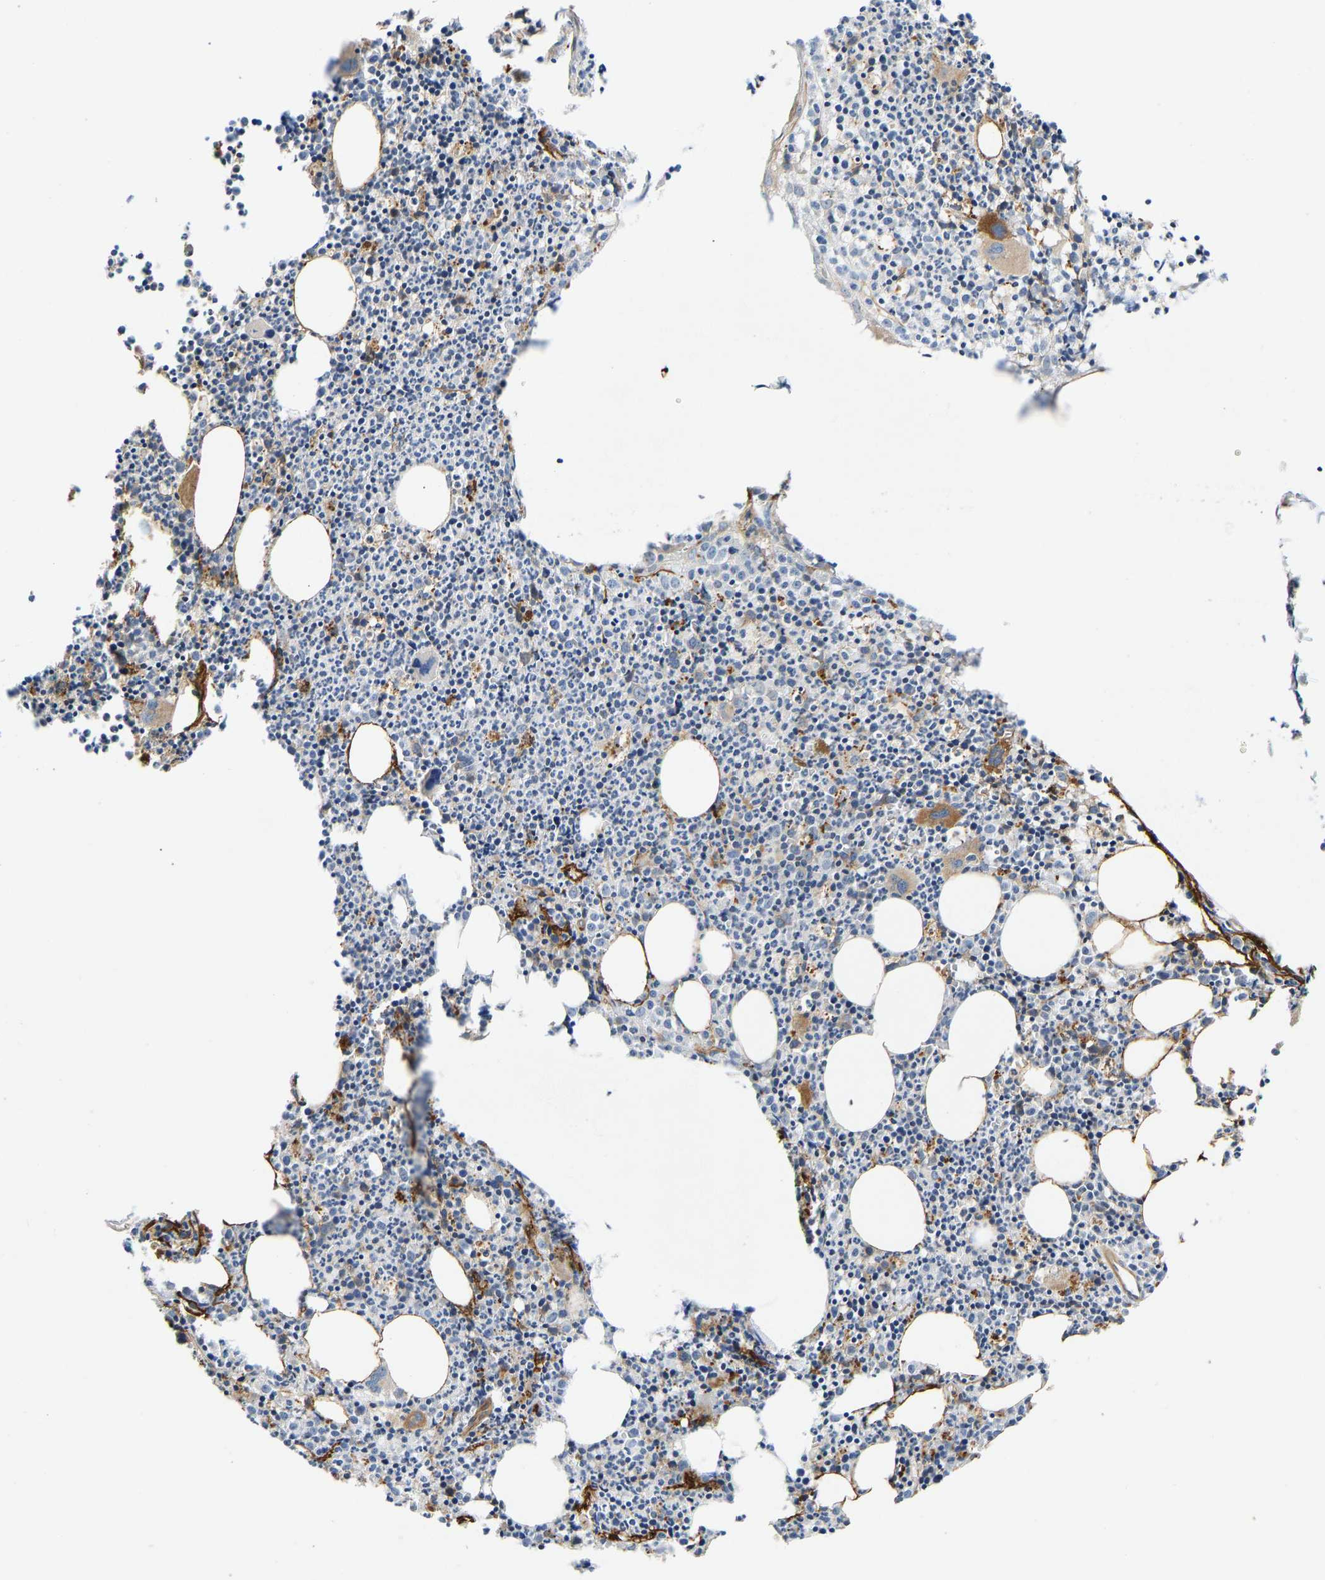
{"staining": {"intensity": "strong", "quantity": "<25%", "location": "cytoplasmic/membranous"}, "tissue": "bone marrow", "cell_type": "Hematopoietic cells", "image_type": "normal", "snomed": [{"axis": "morphology", "description": "Normal tissue, NOS"}, {"axis": "morphology", "description": "Inflammation, NOS"}, {"axis": "topography", "description": "Bone marrow"}], "caption": "The immunohistochemical stain highlights strong cytoplasmic/membranous positivity in hematopoietic cells of unremarkable bone marrow.", "gene": "RESF1", "patient": {"sex": "female", "age": 53}}